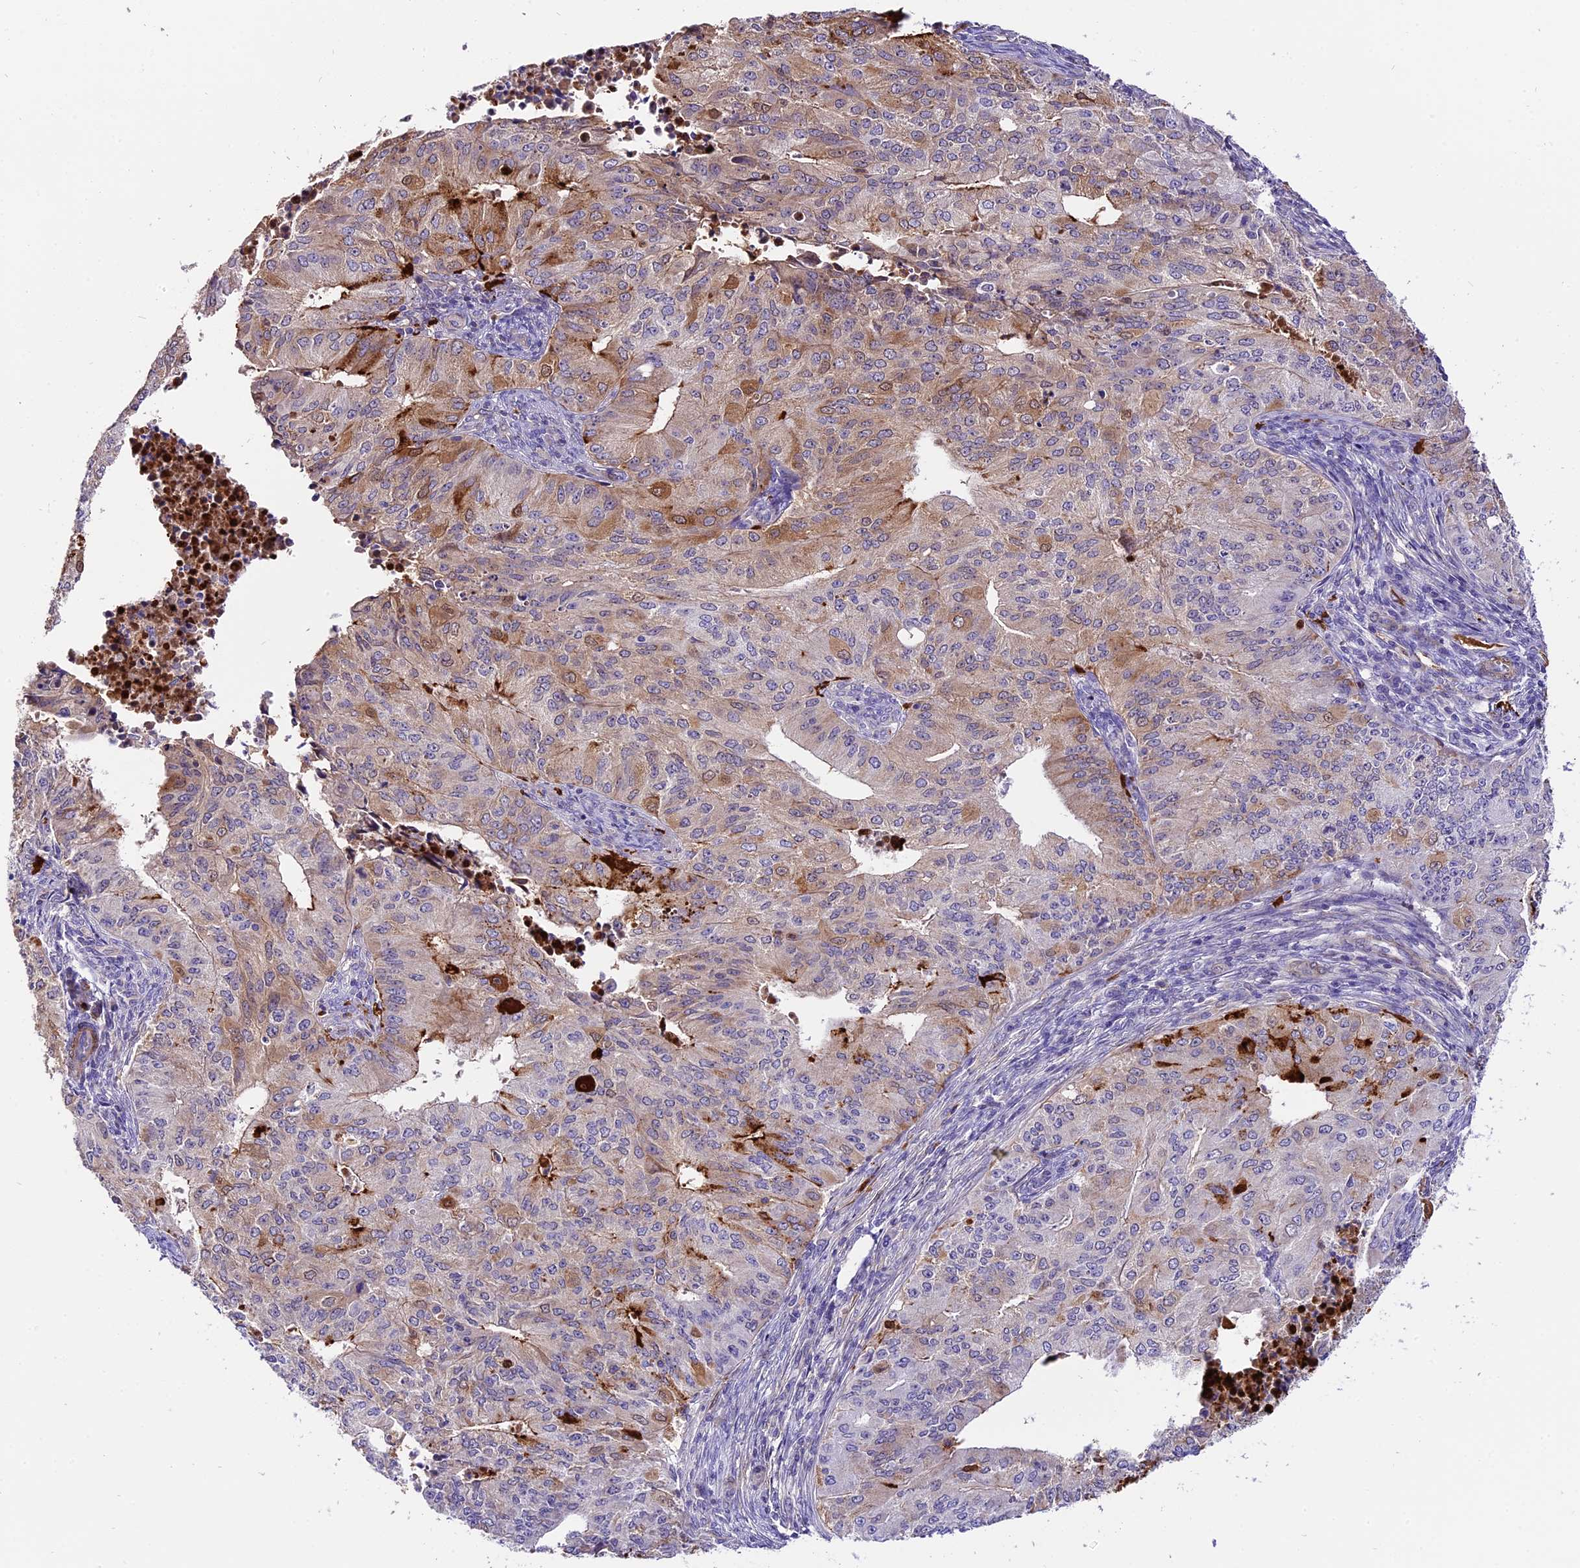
{"staining": {"intensity": "moderate", "quantity": "<25%", "location": "cytoplasmic/membranous"}, "tissue": "endometrial cancer", "cell_type": "Tumor cells", "image_type": "cancer", "snomed": [{"axis": "morphology", "description": "Adenocarcinoma, NOS"}, {"axis": "topography", "description": "Endometrium"}], "caption": "Adenocarcinoma (endometrial) stained with a protein marker exhibits moderate staining in tumor cells.", "gene": "MAP3K7CL", "patient": {"sex": "female", "age": 50}}